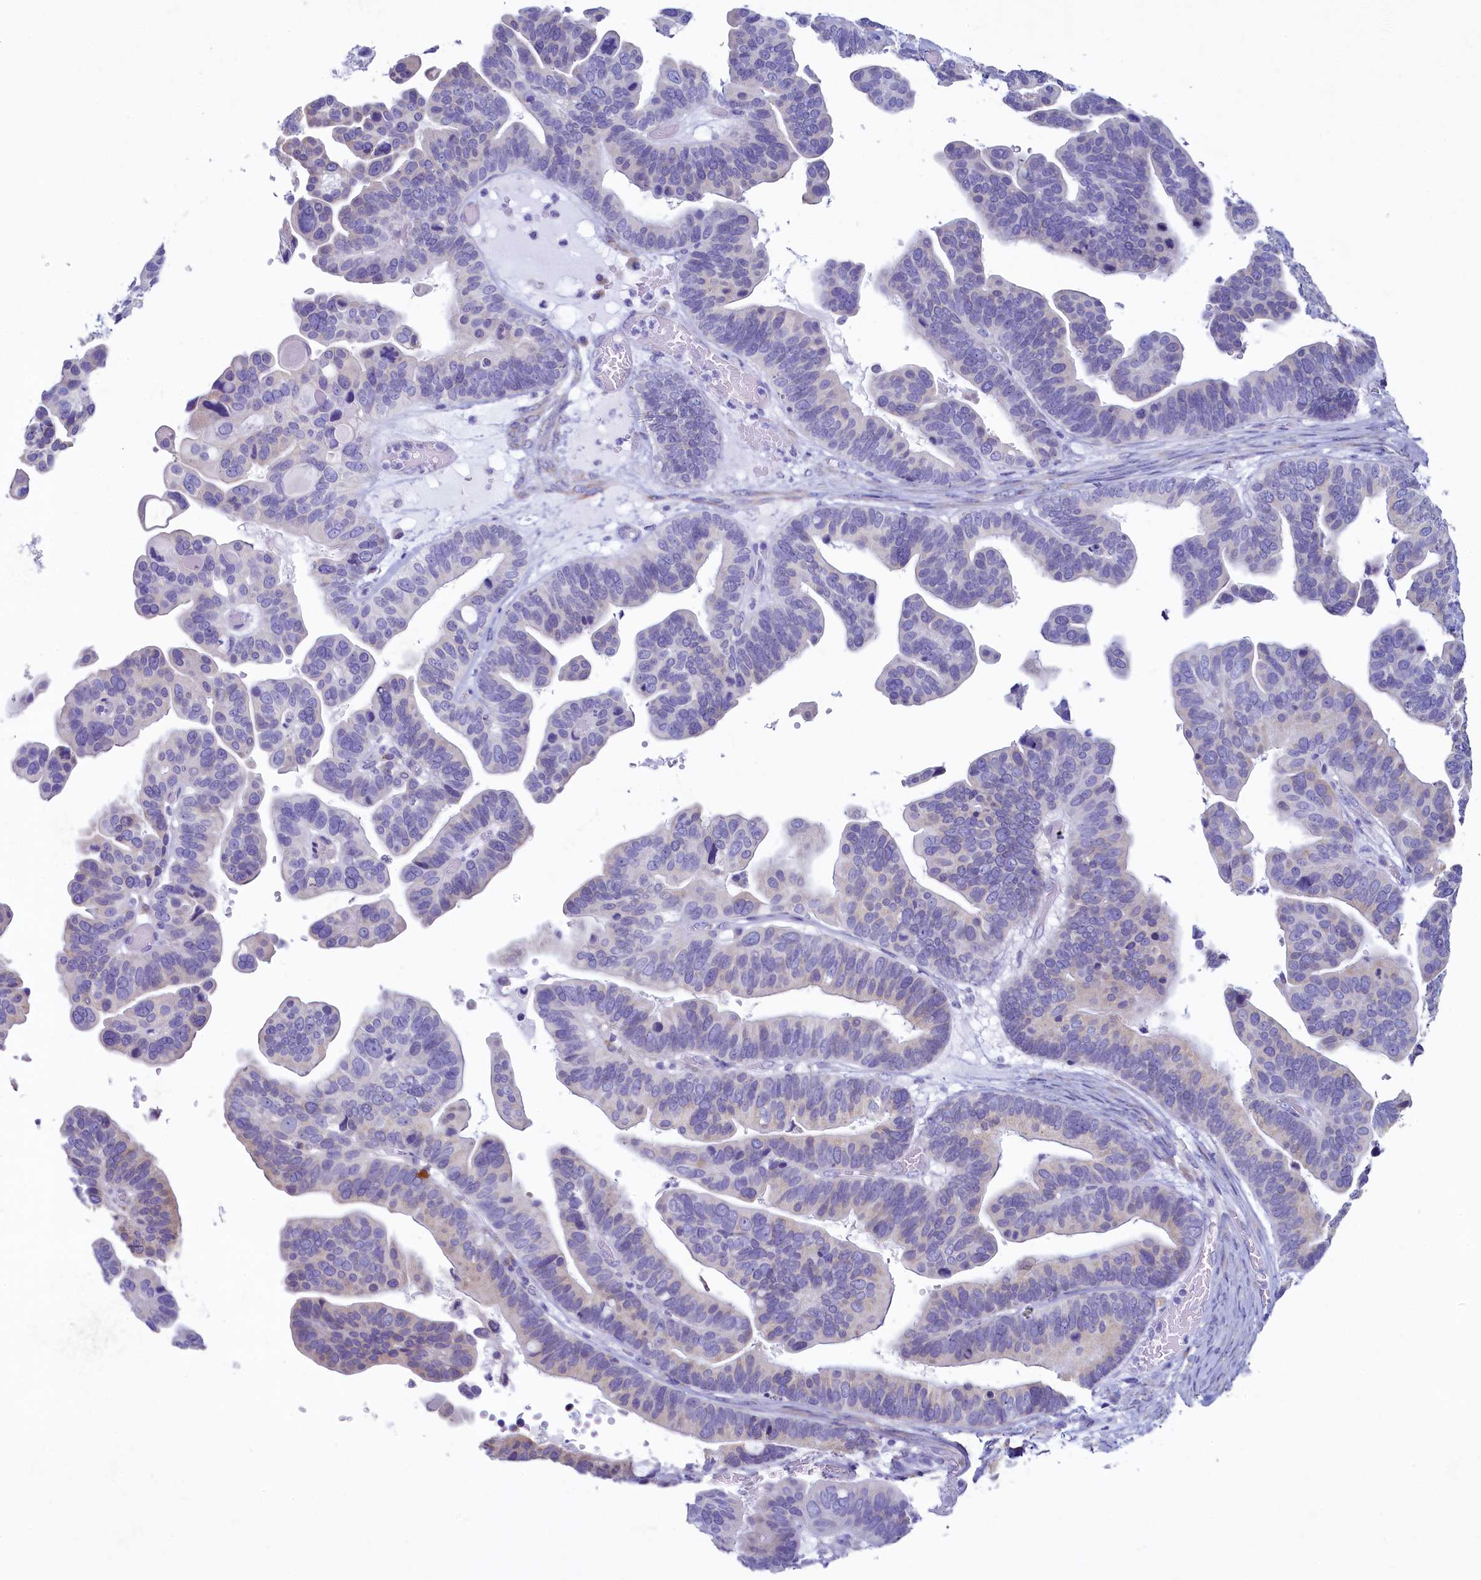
{"staining": {"intensity": "negative", "quantity": "none", "location": "none"}, "tissue": "ovarian cancer", "cell_type": "Tumor cells", "image_type": "cancer", "snomed": [{"axis": "morphology", "description": "Cystadenocarcinoma, serous, NOS"}, {"axis": "topography", "description": "Ovary"}], "caption": "An immunohistochemistry (IHC) photomicrograph of ovarian cancer (serous cystadenocarcinoma) is shown. There is no staining in tumor cells of ovarian cancer (serous cystadenocarcinoma).", "gene": "SKA3", "patient": {"sex": "female", "age": 56}}